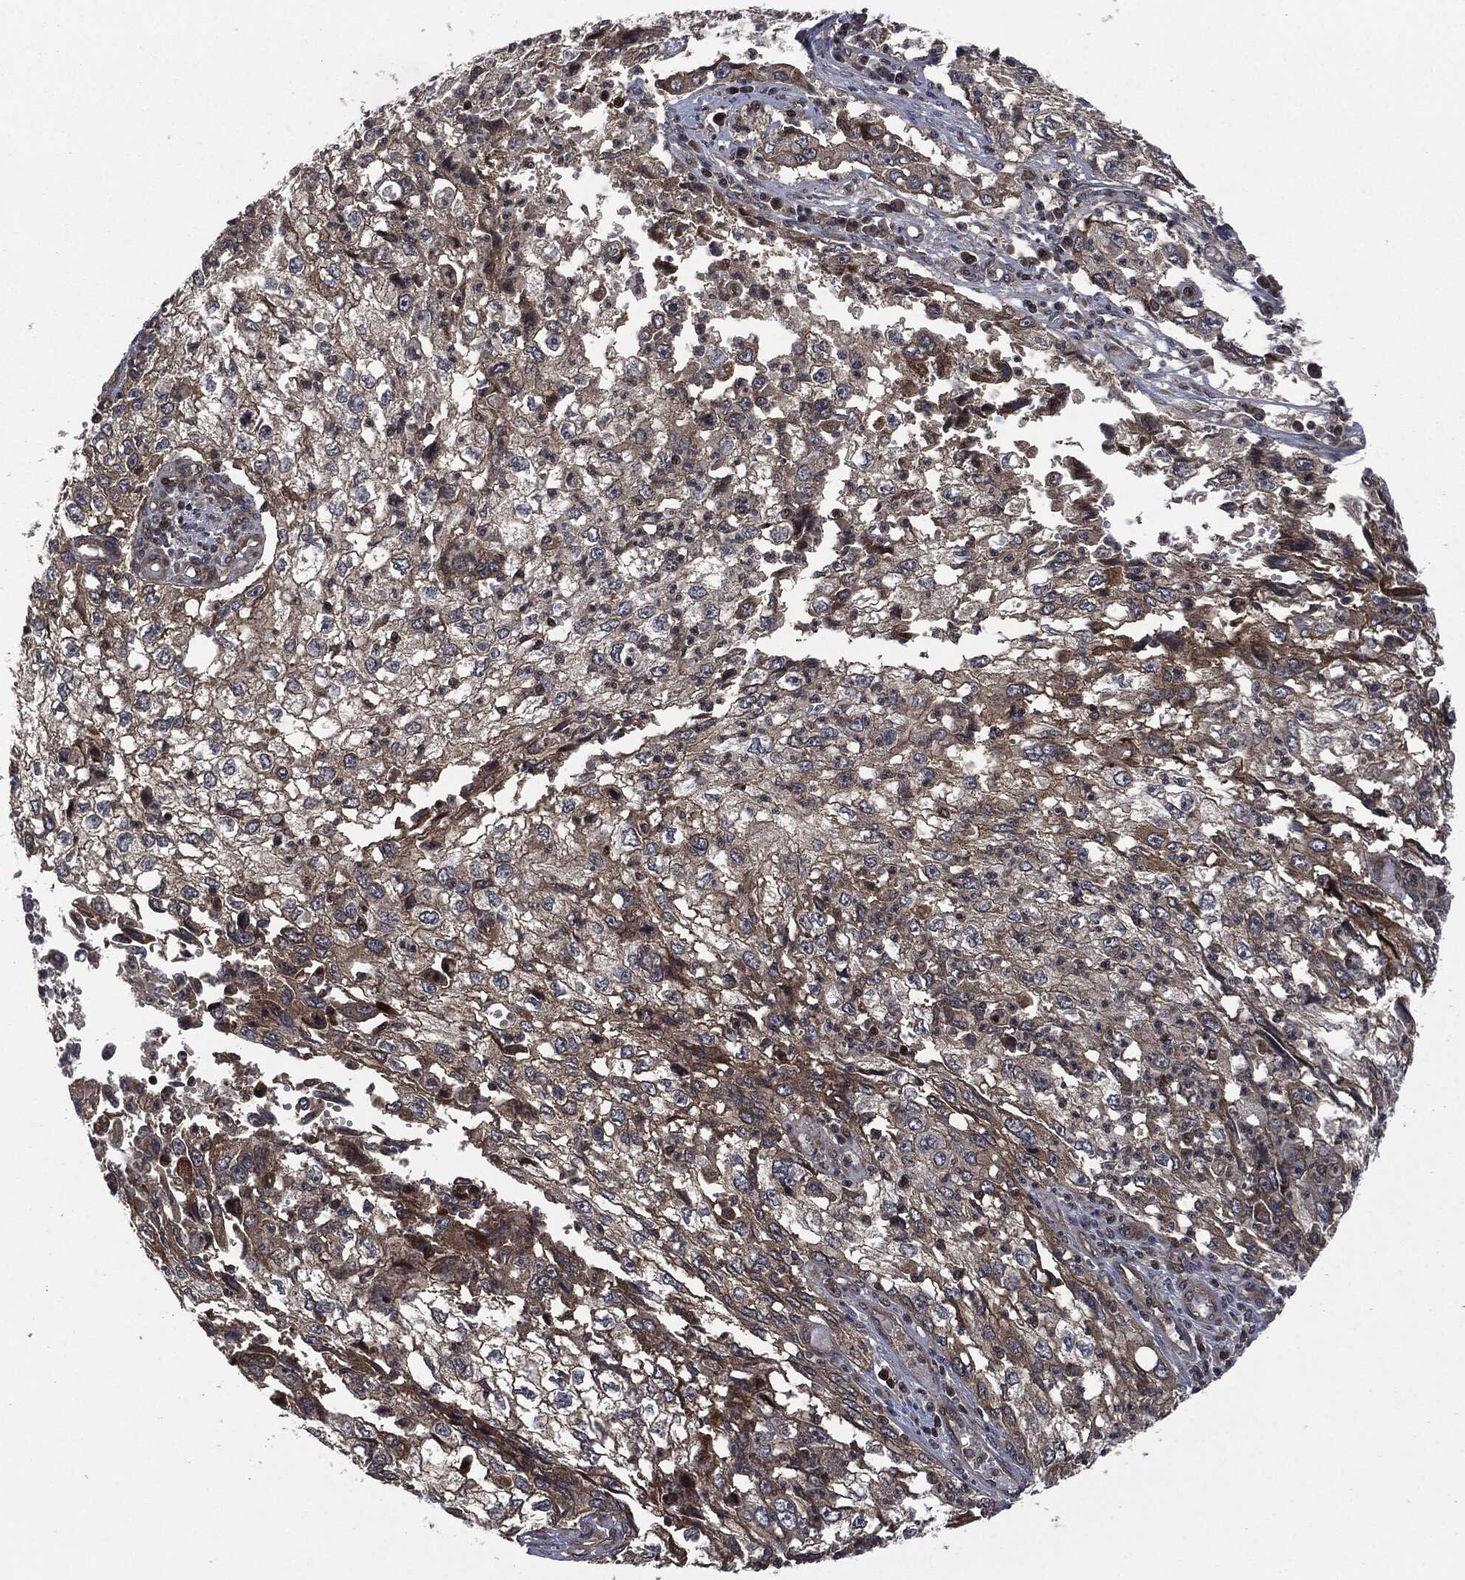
{"staining": {"intensity": "moderate", "quantity": "<25%", "location": "cytoplasmic/membranous"}, "tissue": "cervical cancer", "cell_type": "Tumor cells", "image_type": "cancer", "snomed": [{"axis": "morphology", "description": "Squamous cell carcinoma, NOS"}, {"axis": "topography", "description": "Cervix"}], "caption": "The immunohistochemical stain labels moderate cytoplasmic/membranous staining in tumor cells of cervical squamous cell carcinoma tissue.", "gene": "HRAS", "patient": {"sex": "female", "age": 36}}